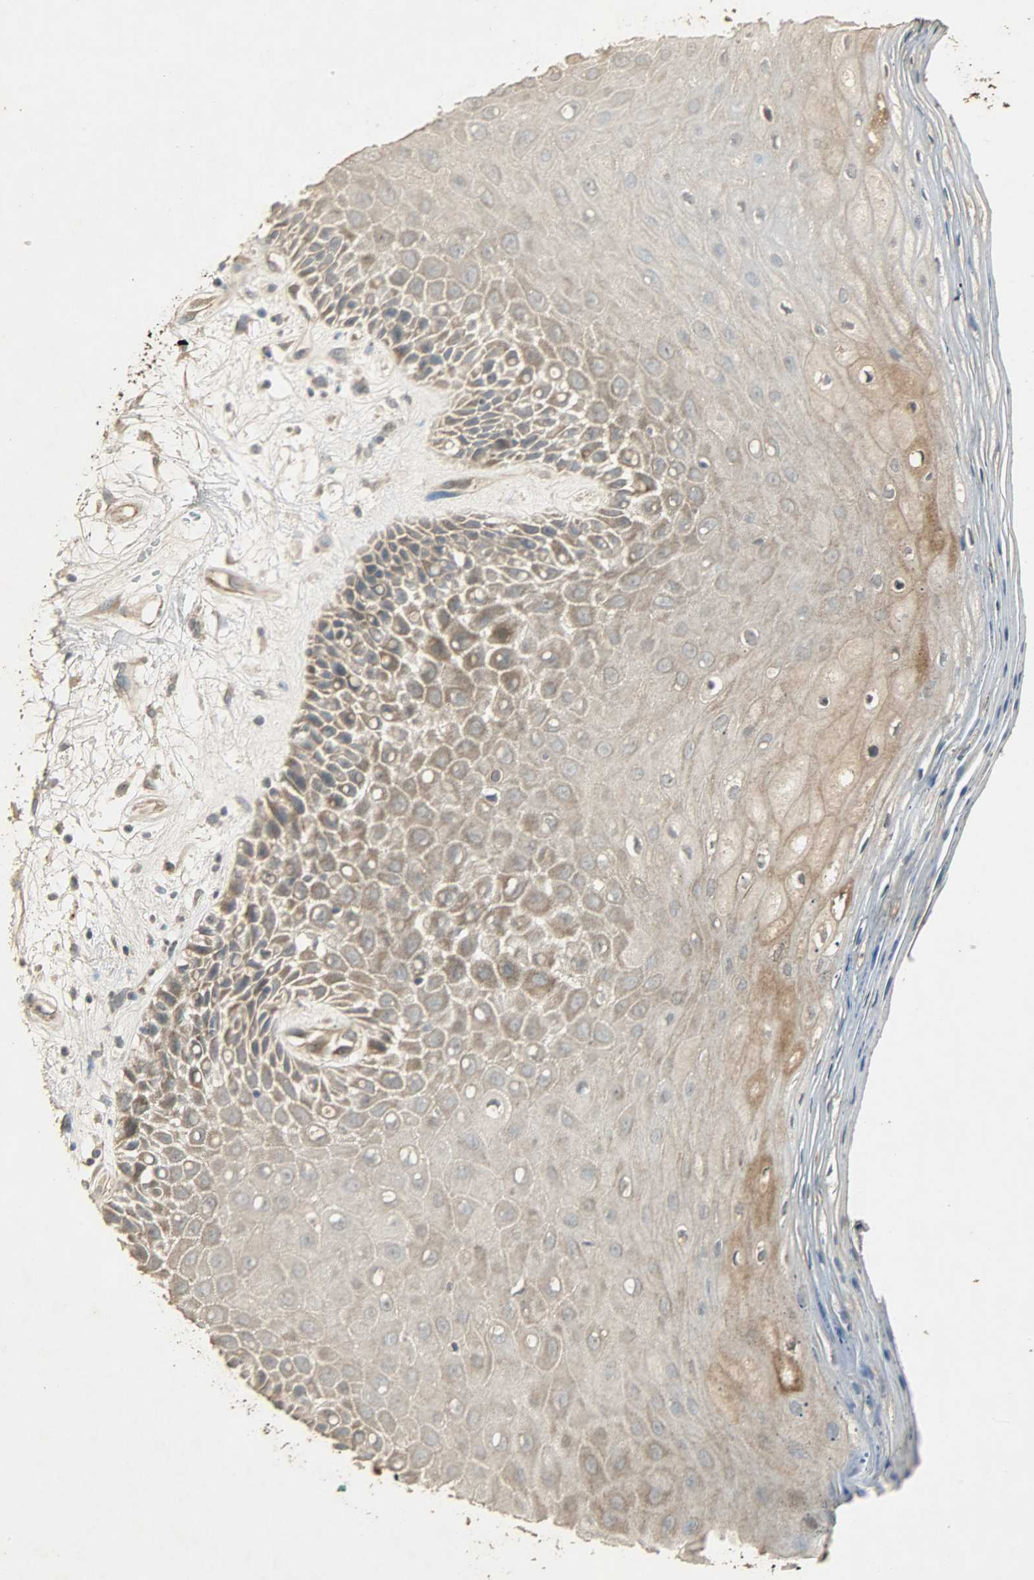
{"staining": {"intensity": "weak", "quantity": ">75%", "location": "cytoplasmic/membranous"}, "tissue": "oral mucosa", "cell_type": "Squamous epithelial cells", "image_type": "normal", "snomed": [{"axis": "morphology", "description": "Normal tissue, NOS"}, {"axis": "morphology", "description": "Squamous cell carcinoma, NOS"}, {"axis": "topography", "description": "Skeletal muscle"}, {"axis": "topography", "description": "Oral tissue"}, {"axis": "topography", "description": "Head-Neck"}], "caption": "A brown stain labels weak cytoplasmic/membranous expression of a protein in squamous epithelial cells of benign human oral mucosa. (Stains: DAB (3,3'-diaminobenzidine) in brown, nuclei in blue, Microscopy: brightfield microscopy at high magnification).", "gene": "ATP2B1", "patient": {"sex": "female", "age": 84}}